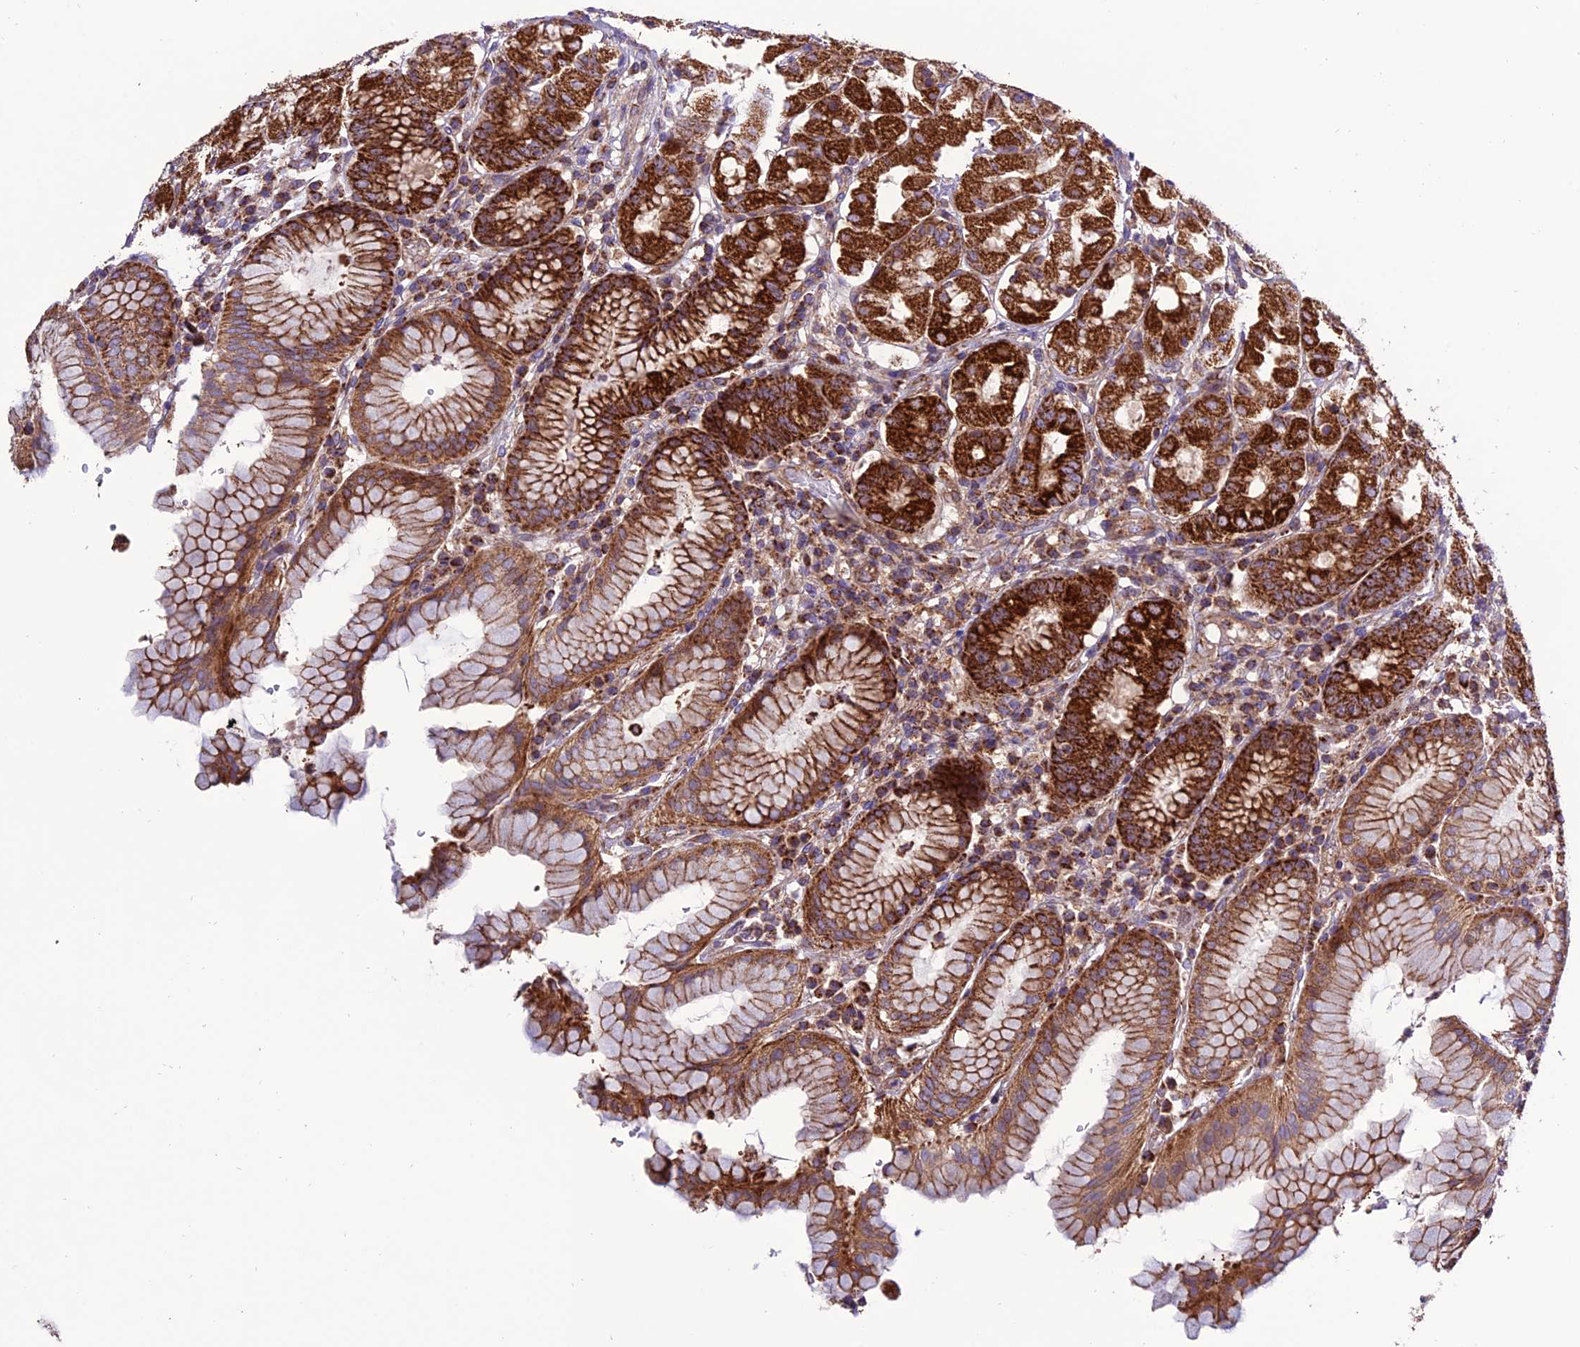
{"staining": {"intensity": "strong", "quantity": ">75%", "location": "cytoplasmic/membranous"}, "tissue": "stomach", "cell_type": "Glandular cells", "image_type": "normal", "snomed": [{"axis": "morphology", "description": "Normal tissue, NOS"}, {"axis": "topography", "description": "Stomach"}, {"axis": "topography", "description": "Stomach, lower"}], "caption": "Immunohistochemical staining of benign human stomach displays high levels of strong cytoplasmic/membranous staining in about >75% of glandular cells.", "gene": "MRPS9", "patient": {"sex": "female", "age": 56}}